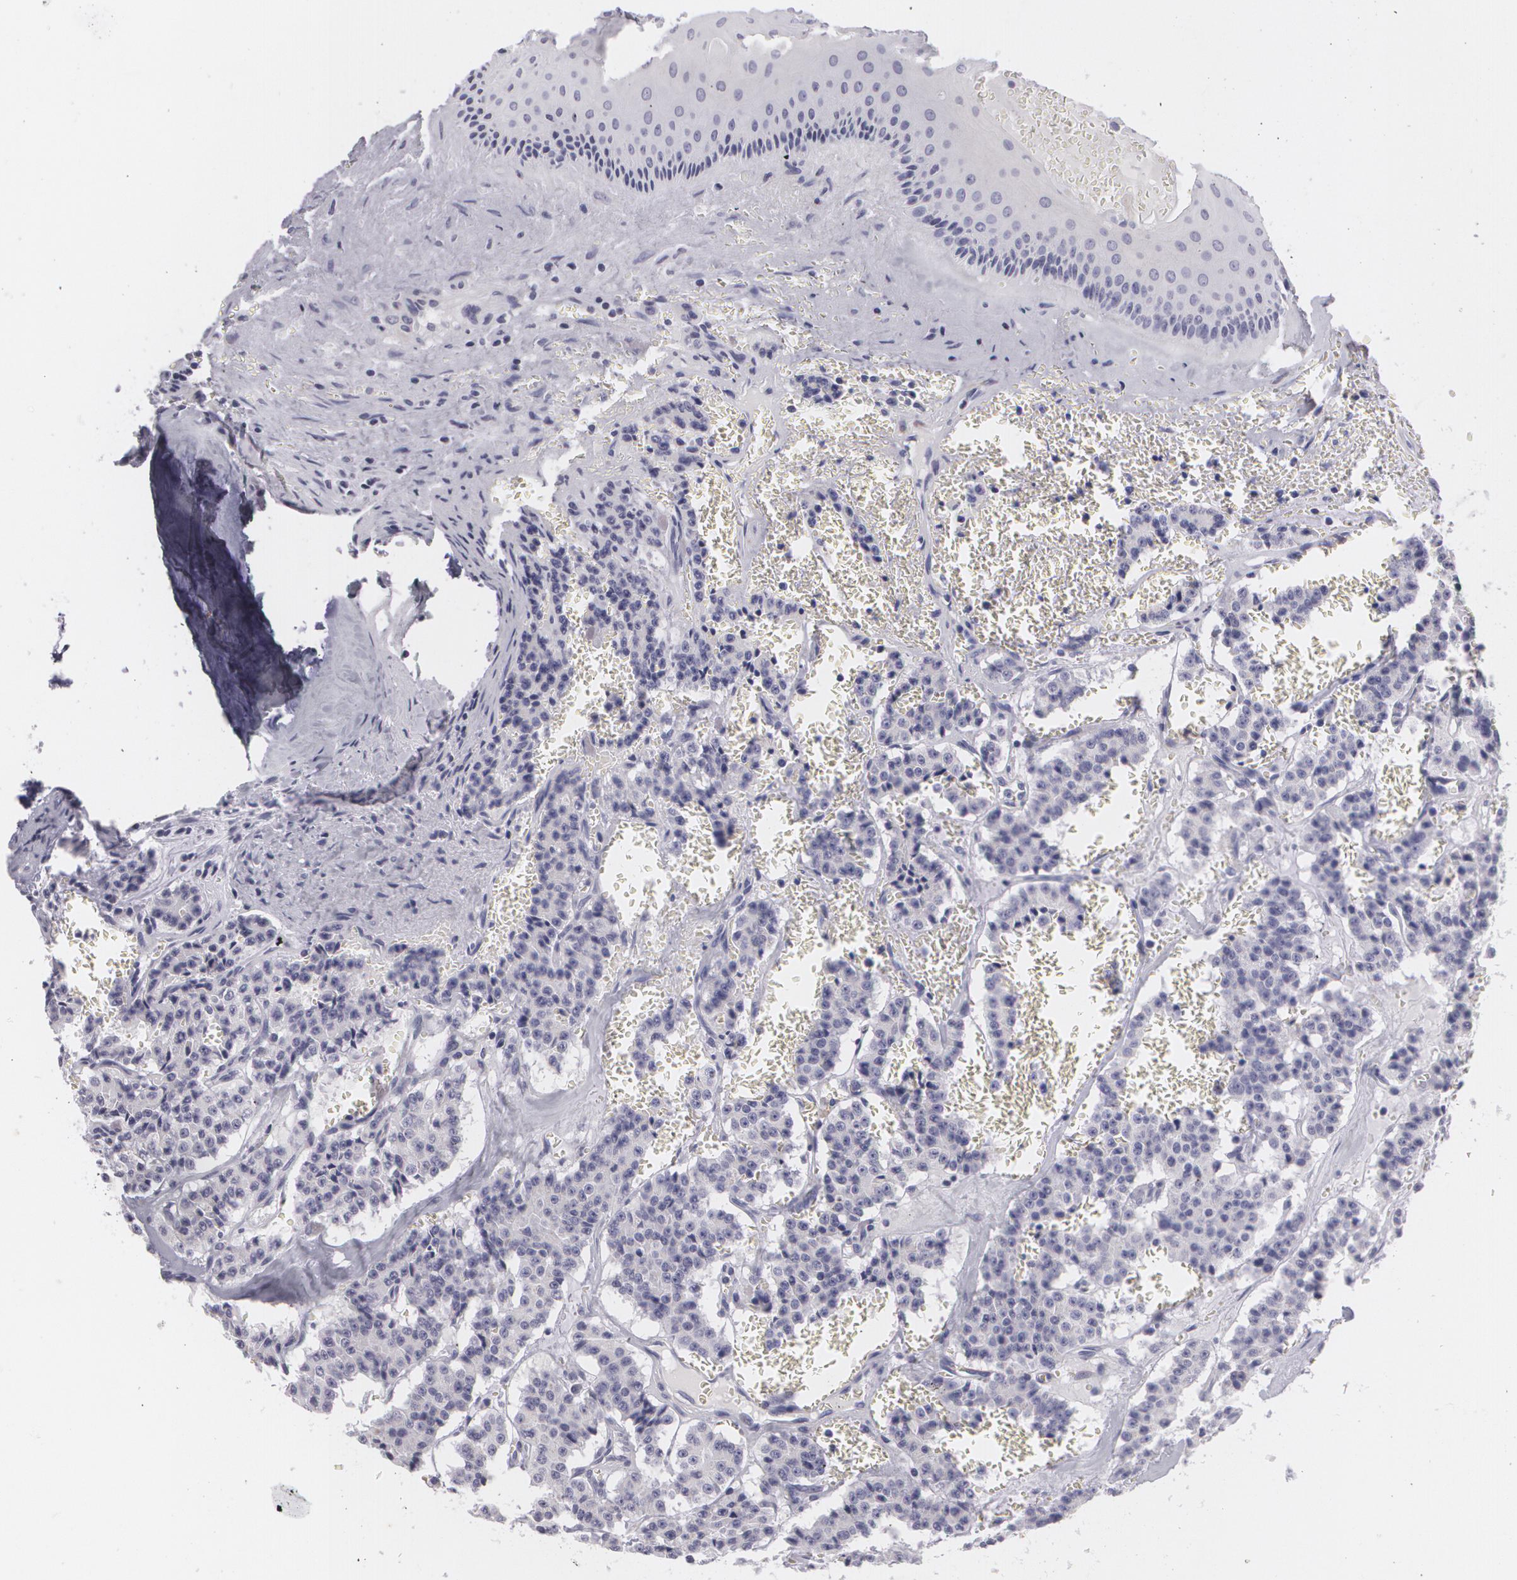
{"staining": {"intensity": "negative", "quantity": "none", "location": "none"}, "tissue": "carcinoid", "cell_type": "Tumor cells", "image_type": "cancer", "snomed": [{"axis": "morphology", "description": "Carcinoid, malignant, NOS"}, {"axis": "topography", "description": "Bronchus"}], "caption": "Immunohistochemistry (IHC) micrograph of neoplastic tissue: human carcinoid stained with DAB displays no significant protein positivity in tumor cells.", "gene": "MAP2", "patient": {"sex": "male", "age": 55}}